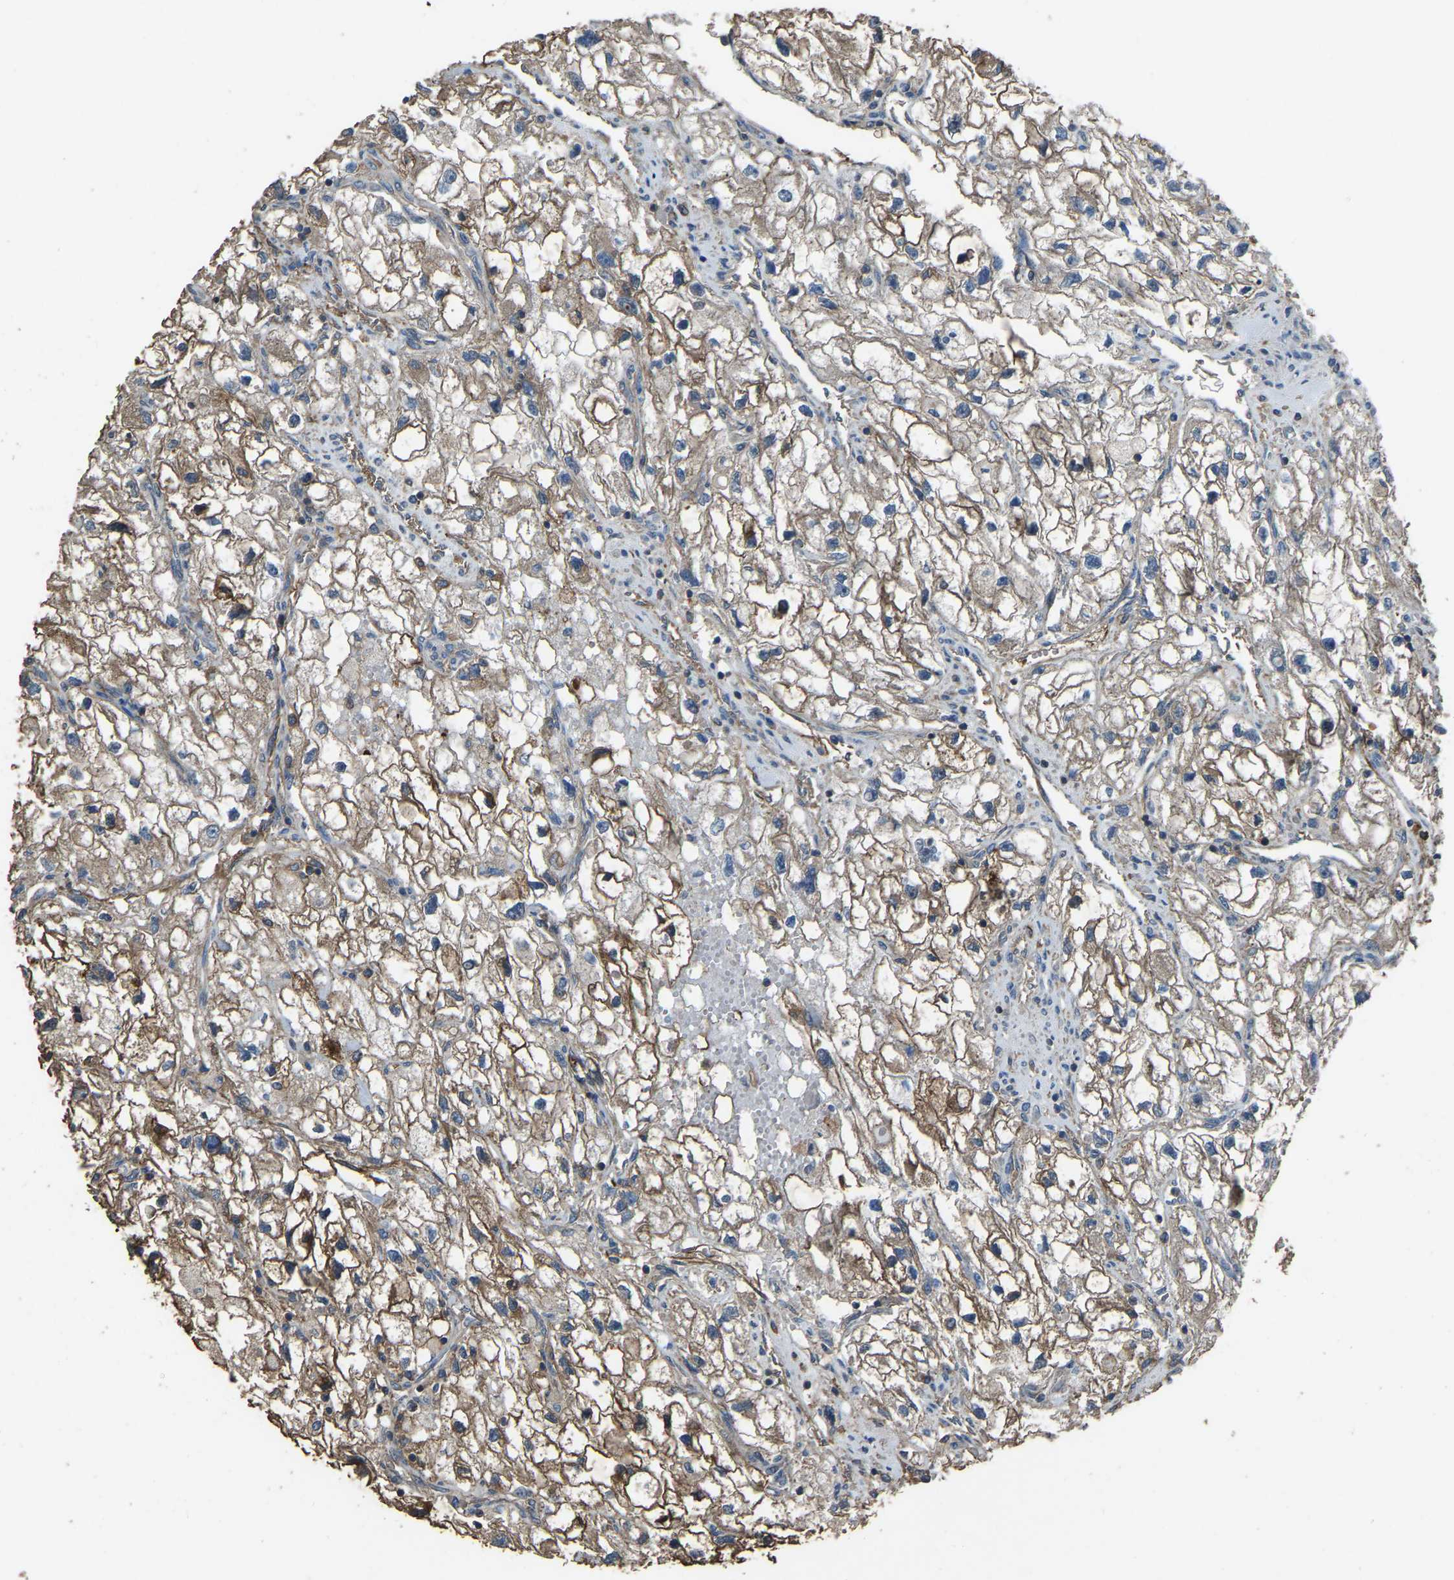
{"staining": {"intensity": "moderate", "quantity": ">75%", "location": "cytoplasmic/membranous"}, "tissue": "renal cancer", "cell_type": "Tumor cells", "image_type": "cancer", "snomed": [{"axis": "morphology", "description": "Adenocarcinoma, NOS"}, {"axis": "topography", "description": "Kidney"}], "caption": "Tumor cells demonstrate moderate cytoplasmic/membranous positivity in about >75% of cells in renal adenocarcinoma.", "gene": "SLC4A2", "patient": {"sex": "female", "age": 70}}